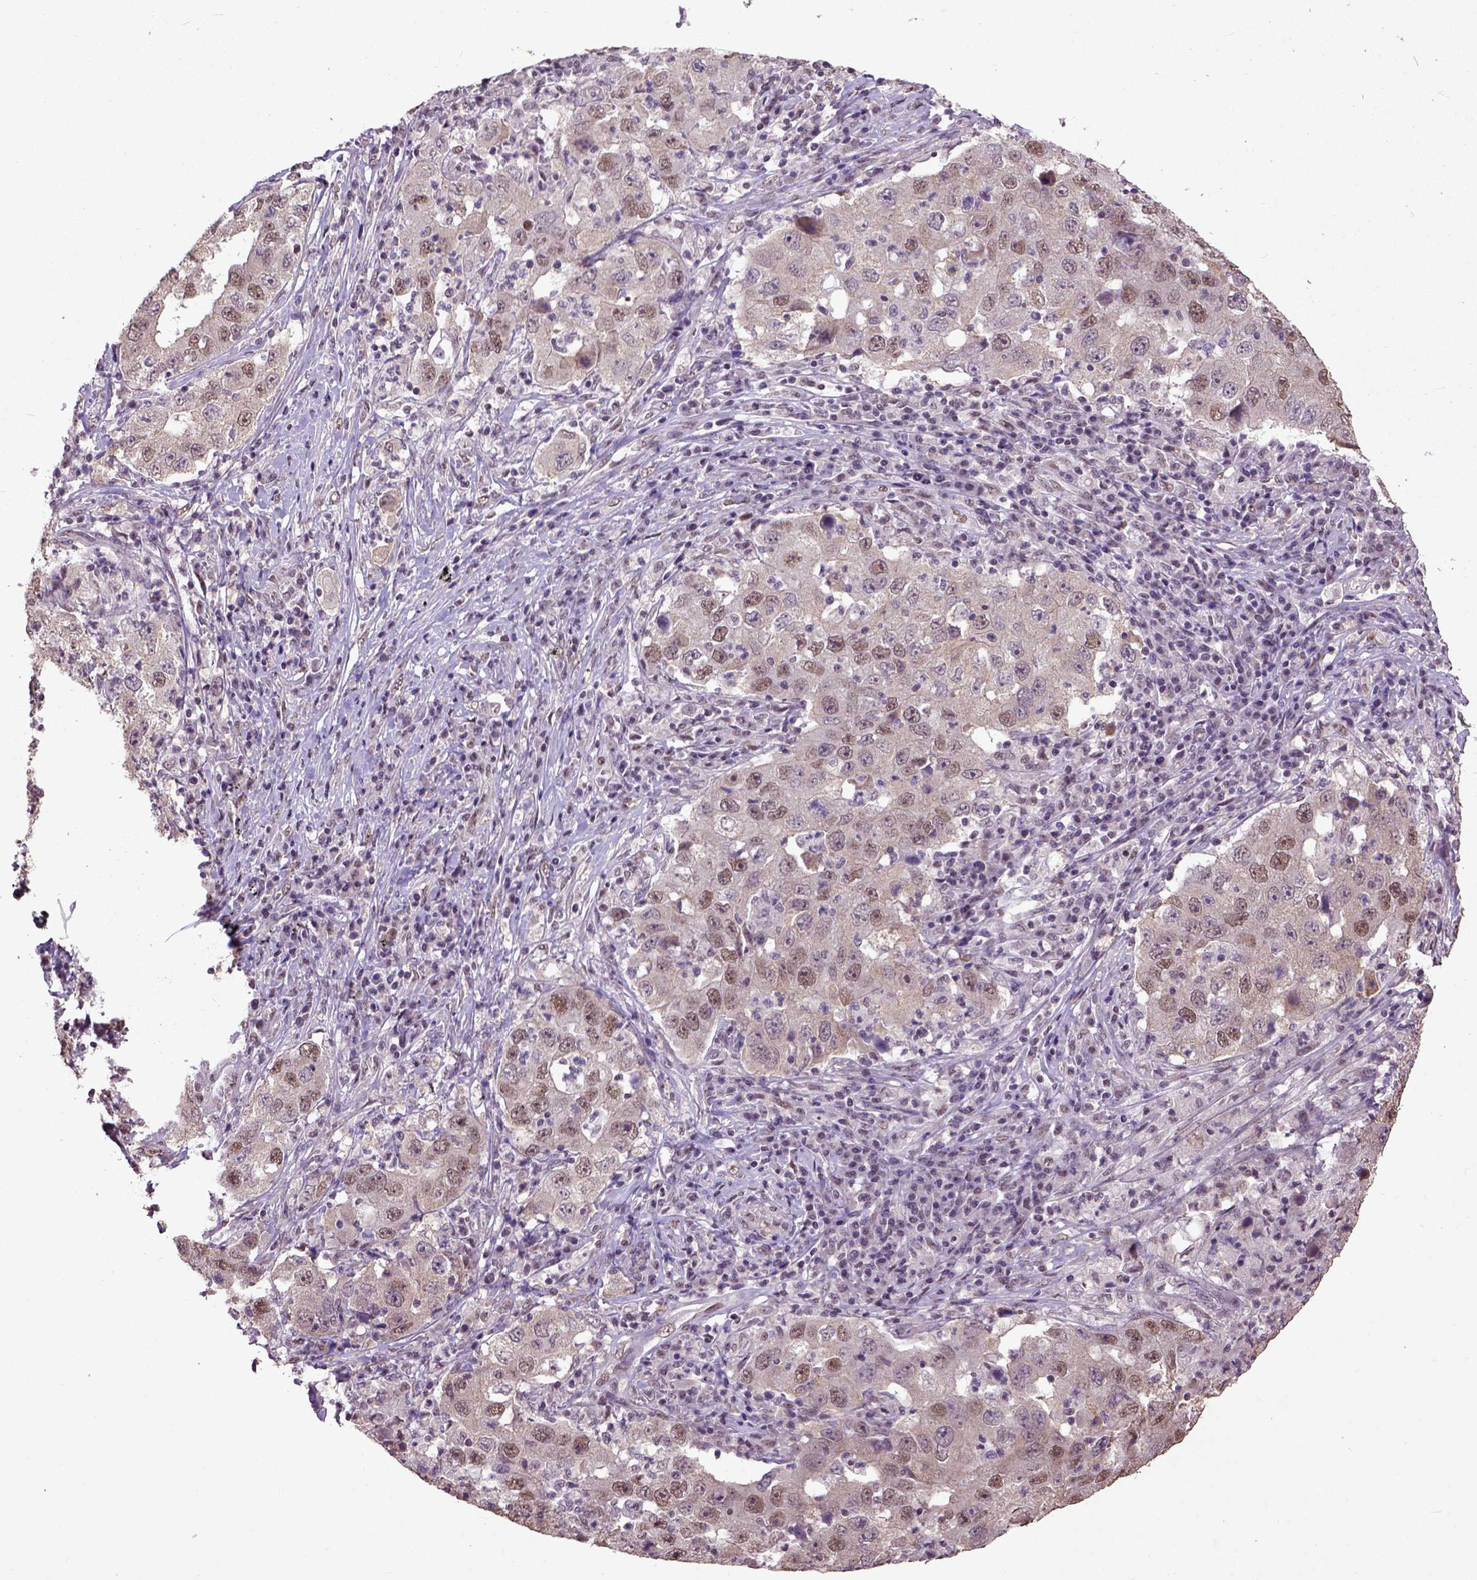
{"staining": {"intensity": "moderate", "quantity": "25%-75%", "location": "nuclear"}, "tissue": "lung cancer", "cell_type": "Tumor cells", "image_type": "cancer", "snomed": [{"axis": "morphology", "description": "Adenocarcinoma, NOS"}, {"axis": "topography", "description": "Lung"}], "caption": "Brown immunohistochemical staining in human lung cancer demonstrates moderate nuclear staining in about 25%-75% of tumor cells.", "gene": "UBA3", "patient": {"sex": "male", "age": 73}}